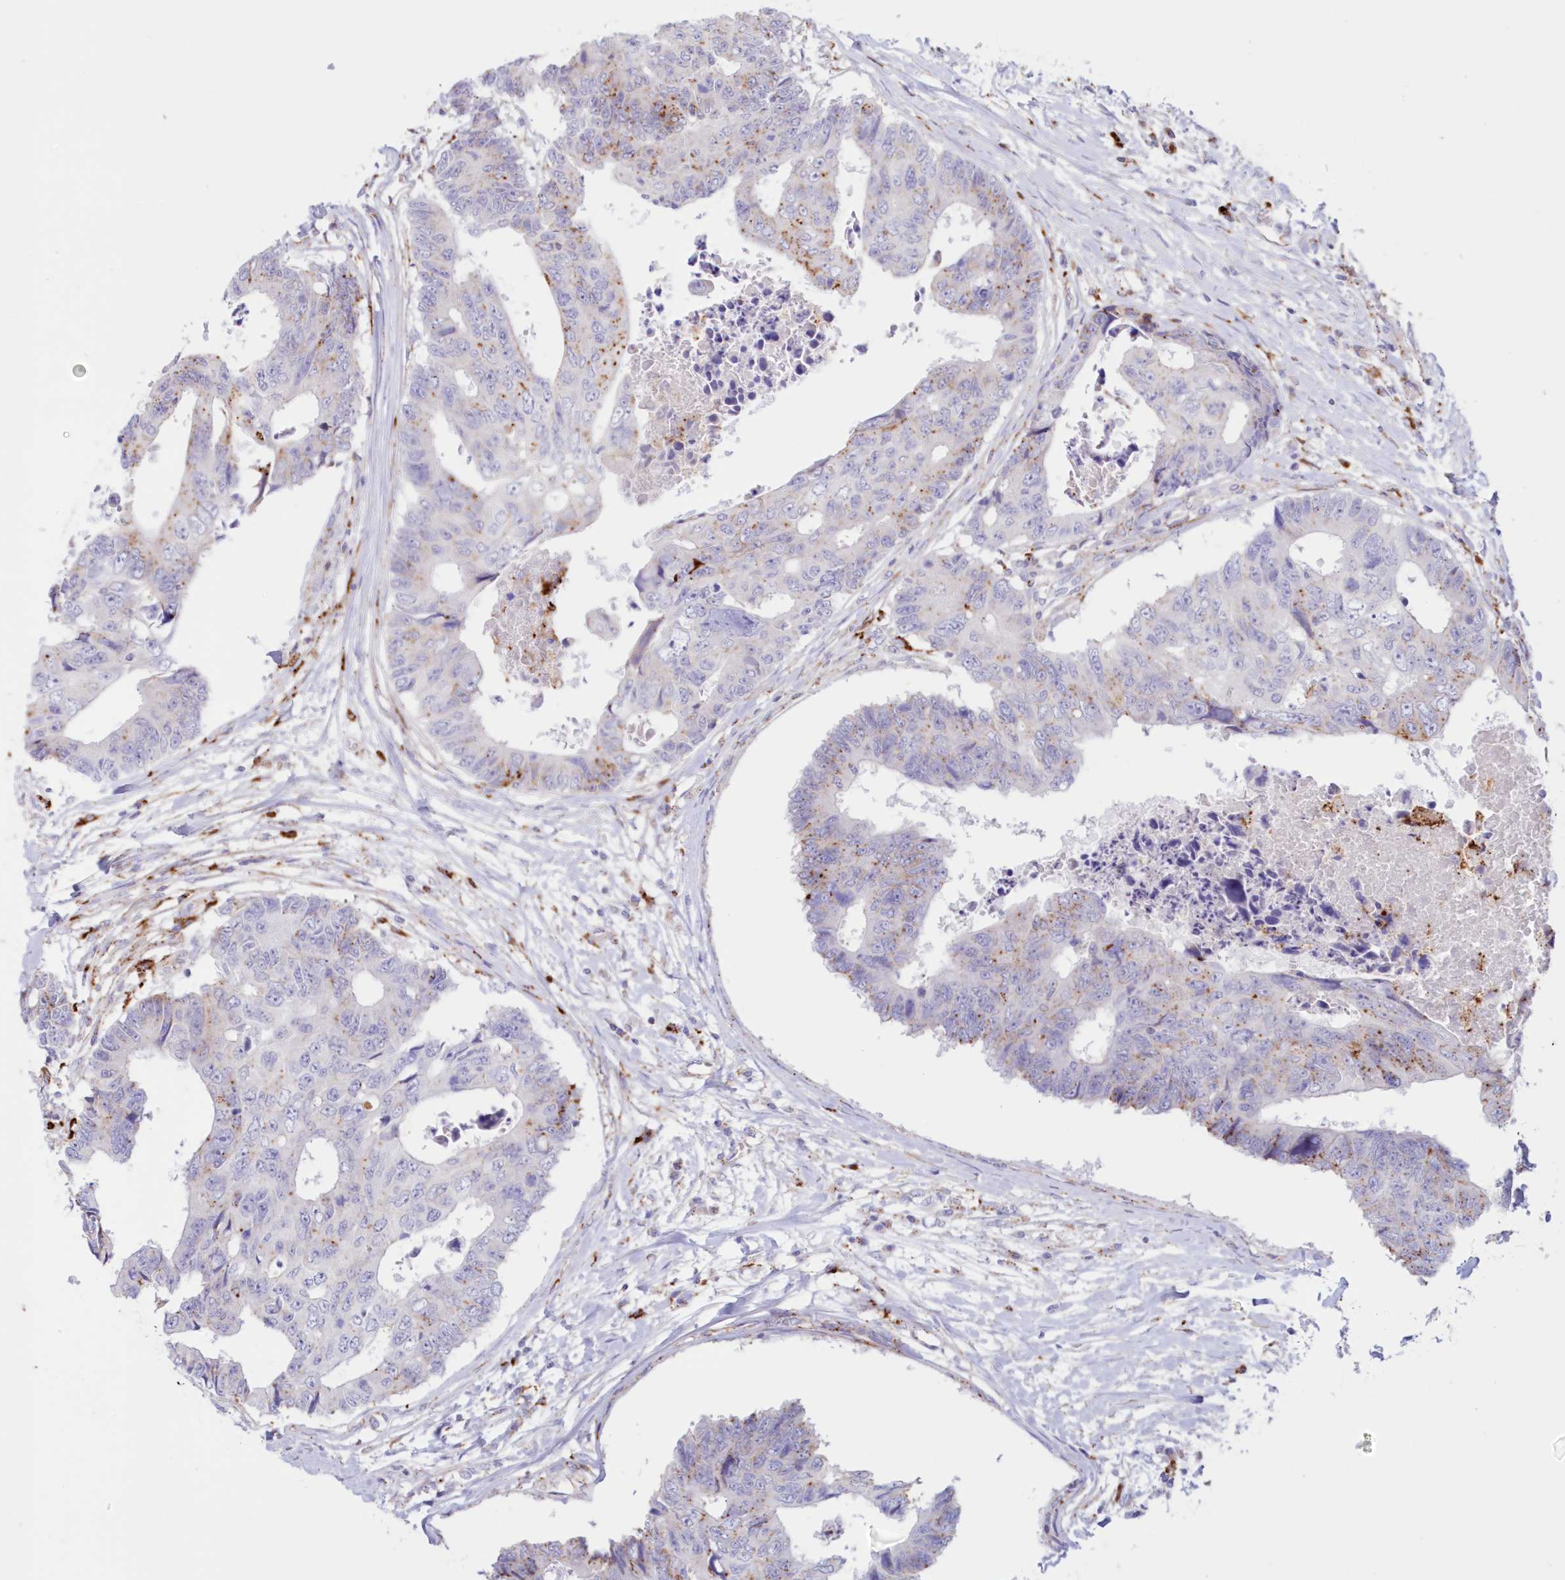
{"staining": {"intensity": "moderate", "quantity": "<25%", "location": "cytoplasmic/membranous"}, "tissue": "colorectal cancer", "cell_type": "Tumor cells", "image_type": "cancer", "snomed": [{"axis": "morphology", "description": "Adenocarcinoma, NOS"}, {"axis": "topography", "description": "Rectum"}], "caption": "DAB immunohistochemical staining of colorectal cancer exhibits moderate cytoplasmic/membranous protein expression in about <25% of tumor cells. The protein of interest is shown in brown color, while the nuclei are stained blue.", "gene": "TPP1", "patient": {"sex": "male", "age": 84}}